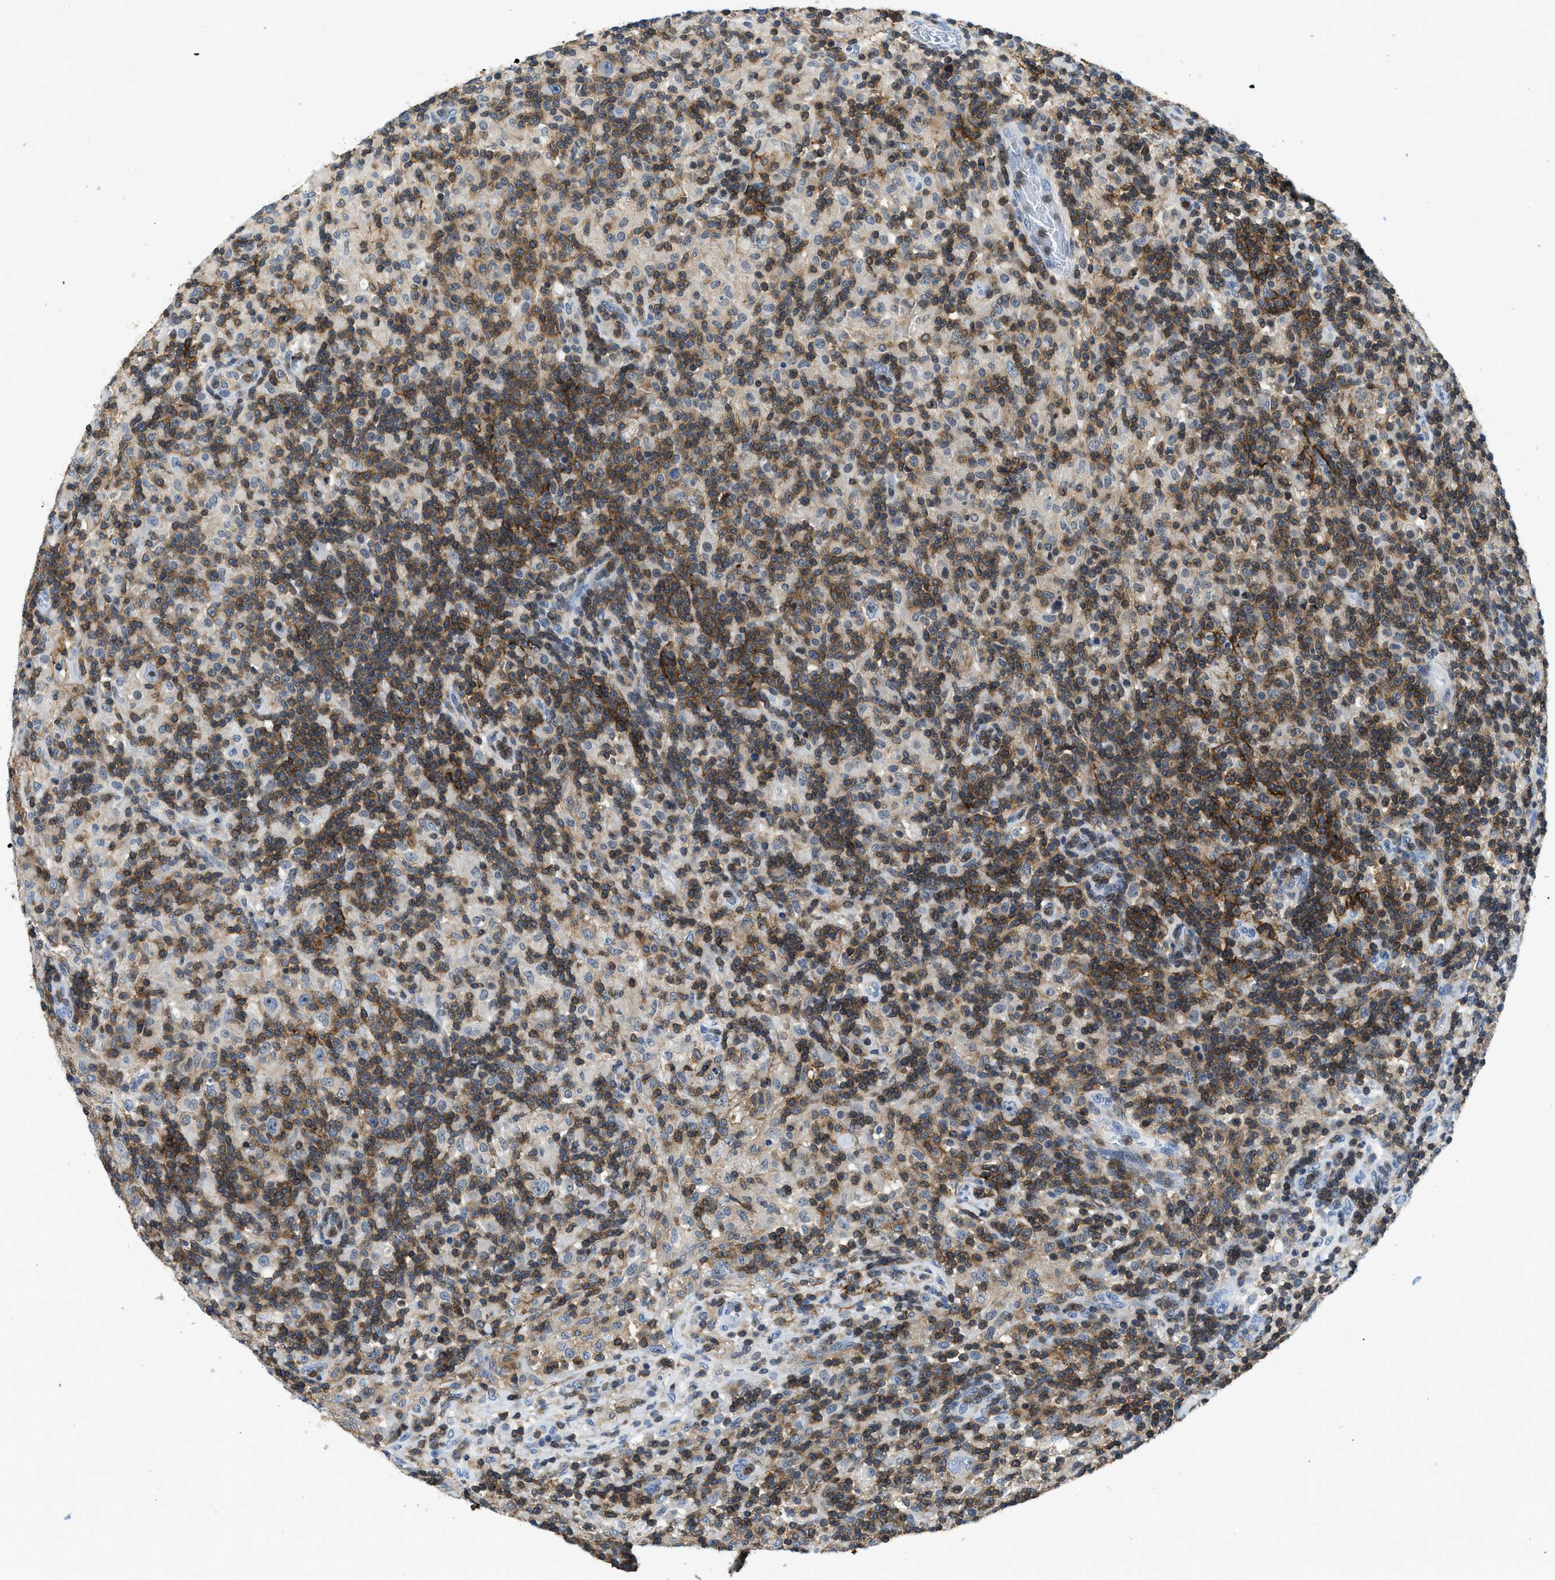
{"staining": {"intensity": "negative", "quantity": "none", "location": "none"}, "tissue": "lymphoma", "cell_type": "Tumor cells", "image_type": "cancer", "snomed": [{"axis": "morphology", "description": "Hodgkin's disease, NOS"}, {"axis": "topography", "description": "Lymph node"}], "caption": "Lymphoma stained for a protein using IHC displays no expression tumor cells.", "gene": "FAM151A", "patient": {"sex": "male", "age": 70}}